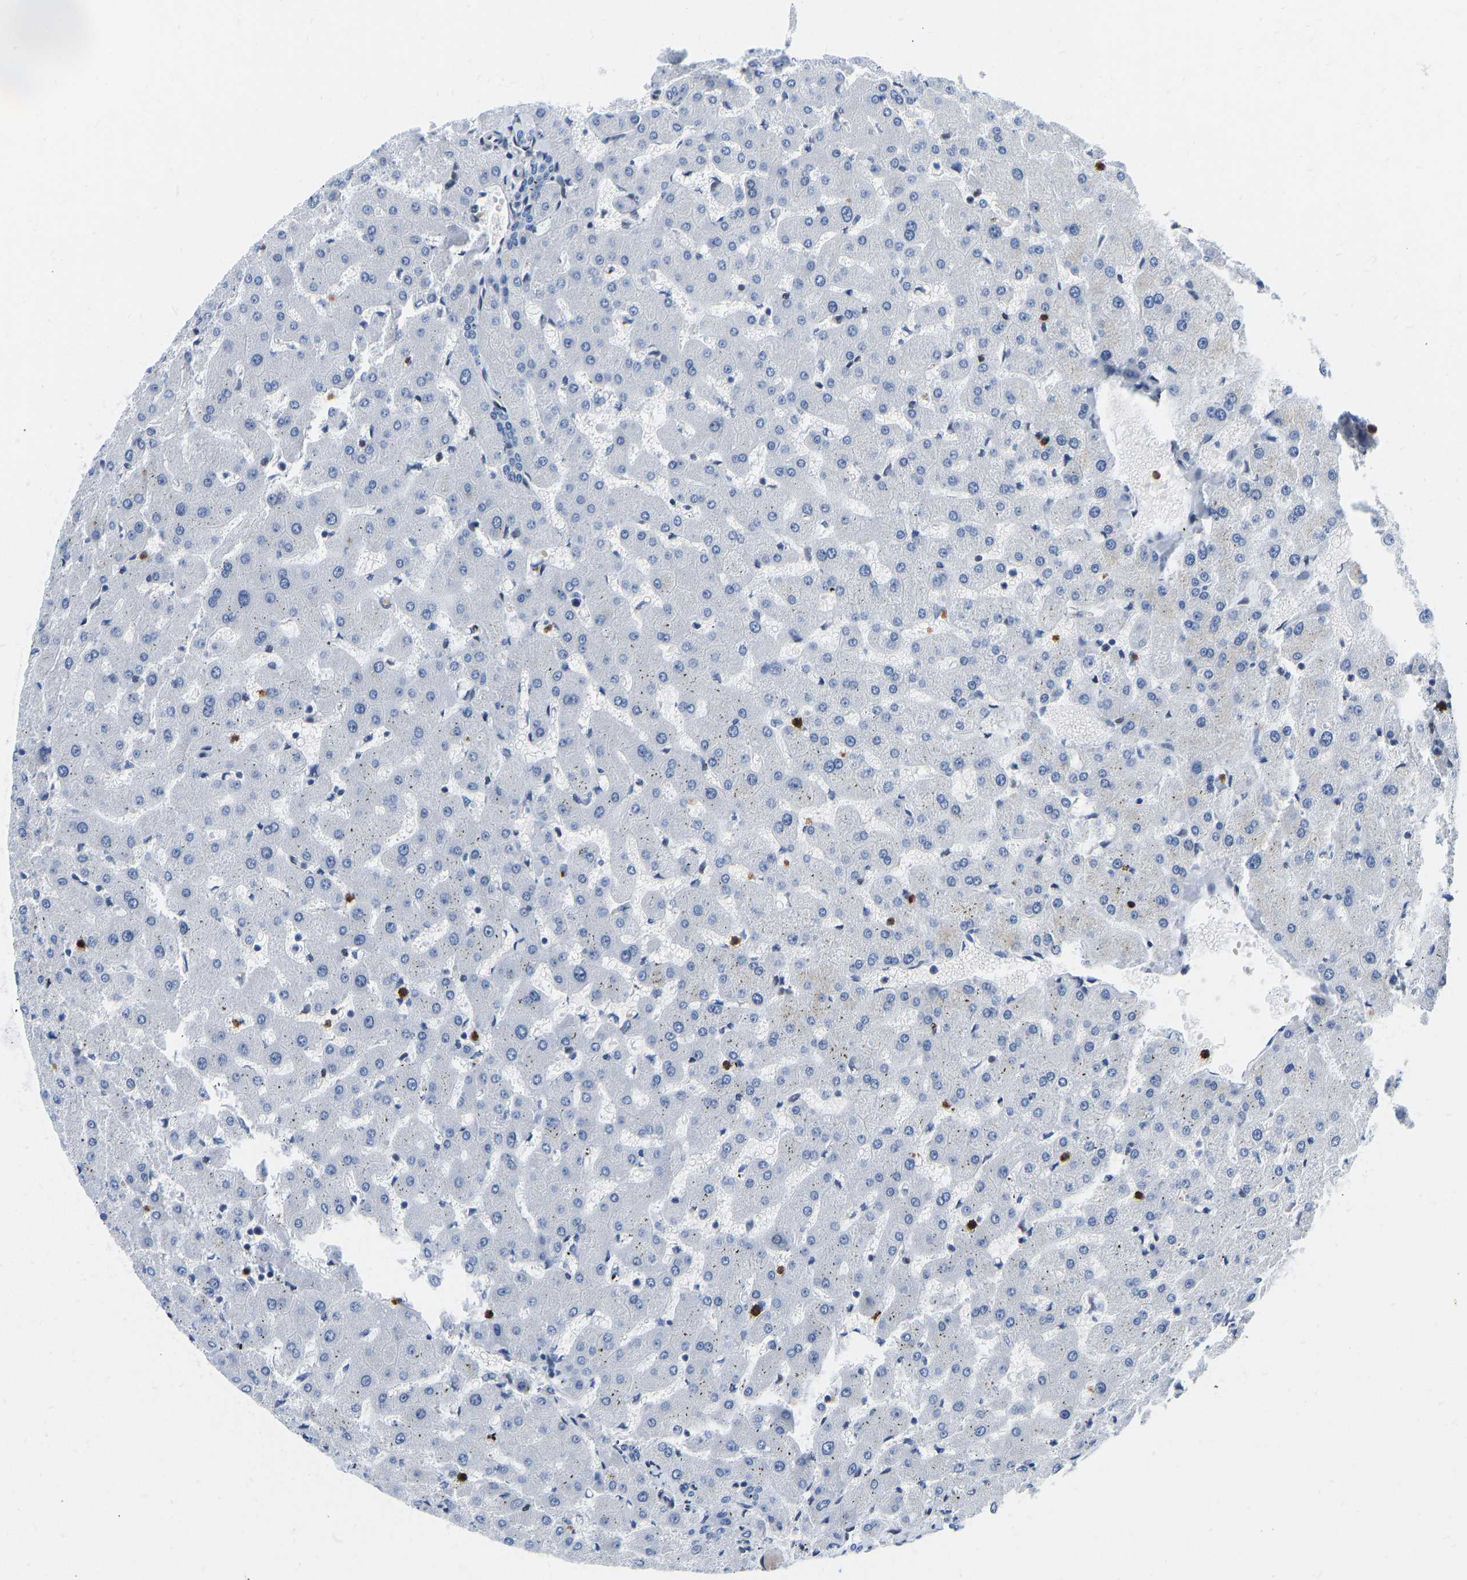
{"staining": {"intensity": "negative", "quantity": "none", "location": "none"}, "tissue": "liver", "cell_type": "Cholangiocytes", "image_type": "normal", "snomed": [{"axis": "morphology", "description": "Normal tissue, NOS"}, {"axis": "topography", "description": "Liver"}], "caption": "An image of human liver is negative for staining in cholangiocytes. (DAB (3,3'-diaminobenzidine) immunohistochemistry (IHC), high magnification).", "gene": "HDAC5", "patient": {"sex": "female", "age": 63}}